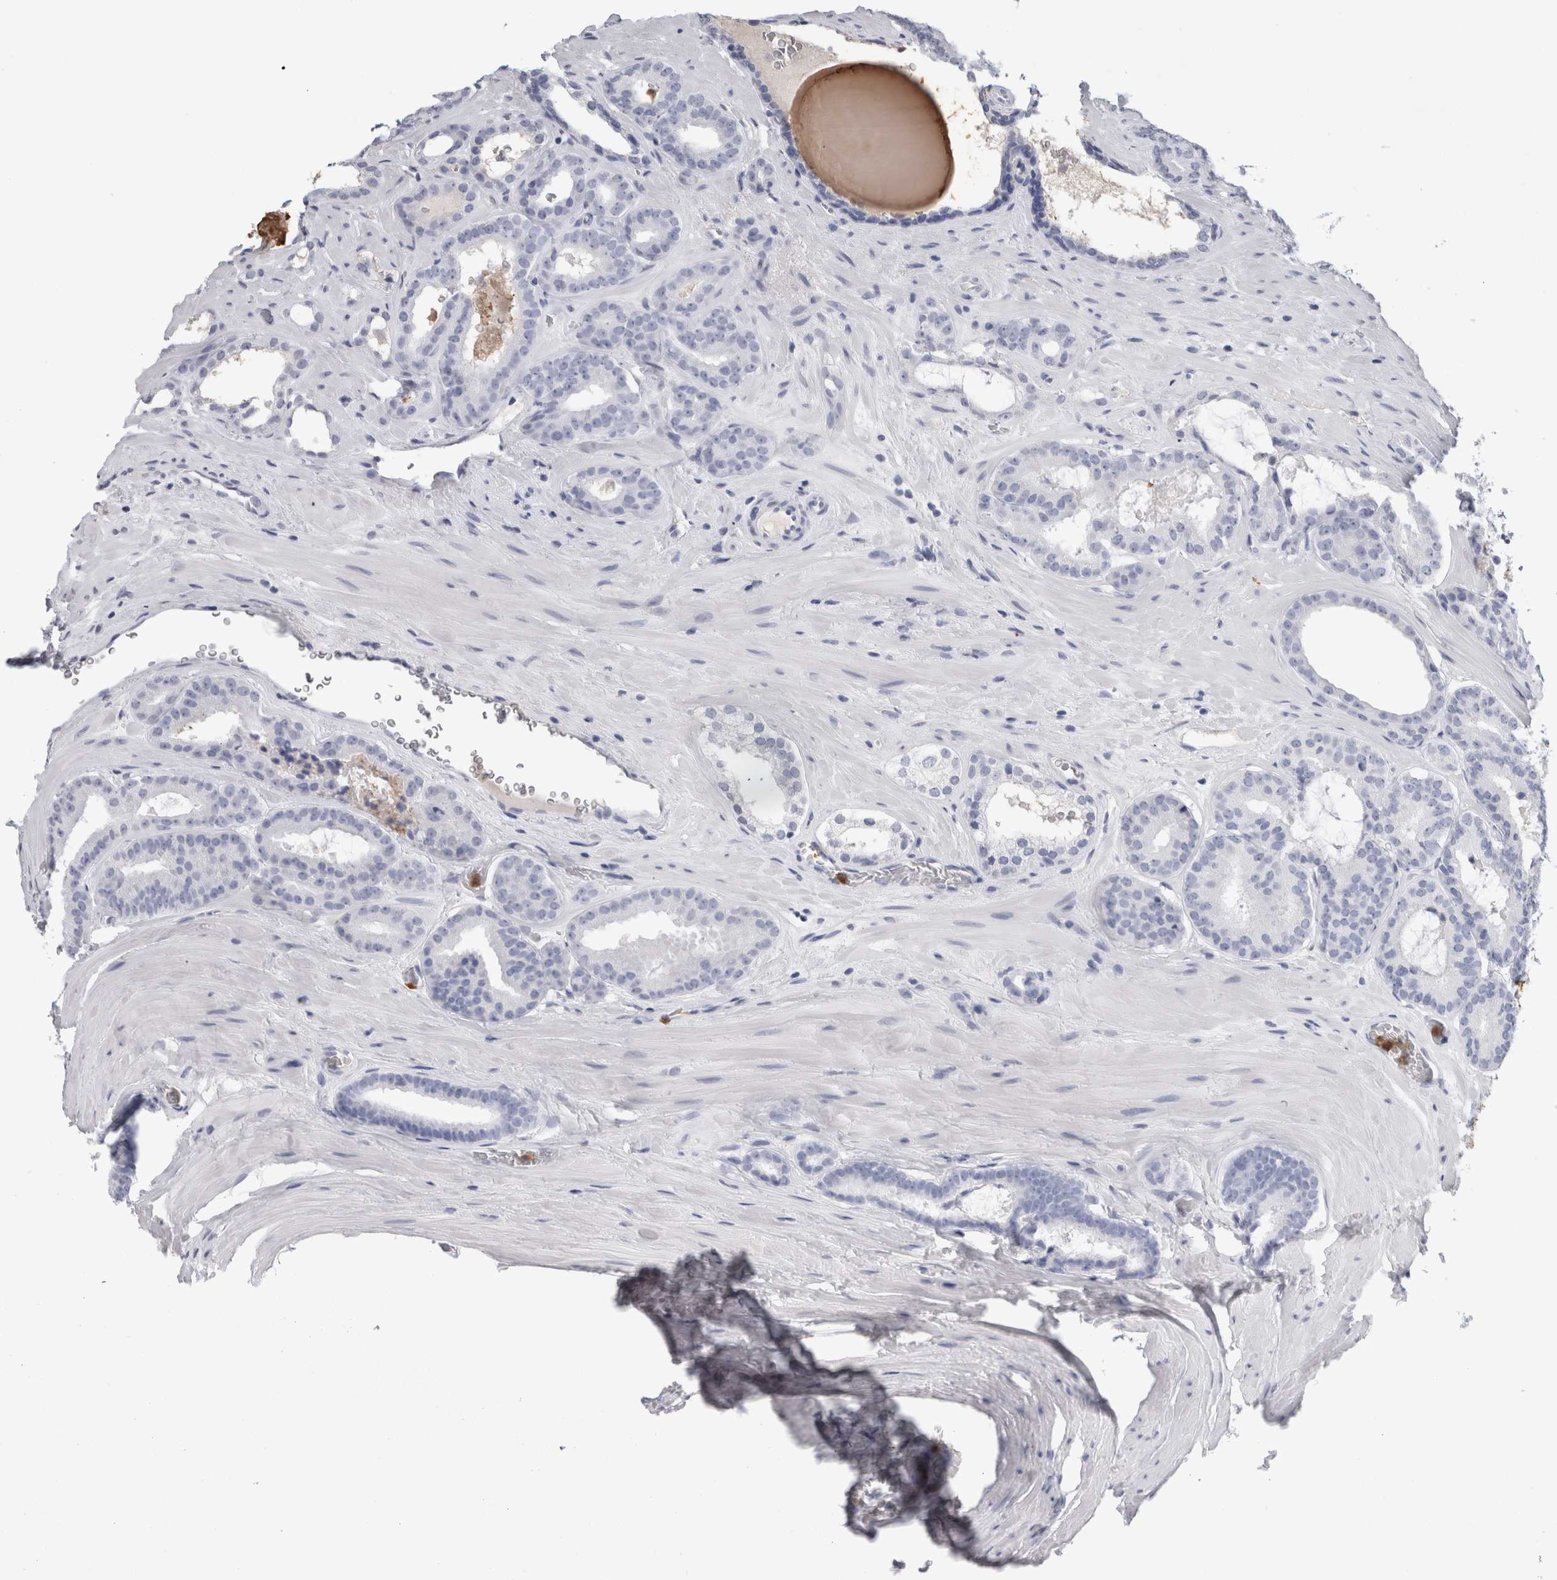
{"staining": {"intensity": "negative", "quantity": "none", "location": "none"}, "tissue": "prostate cancer", "cell_type": "Tumor cells", "image_type": "cancer", "snomed": [{"axis": "morphology", "description": "Adenocarcinoma, High grade"}, {"axis": "topography", "description": "Prostate"}], "caption": "IHC photomicrograph of prostate cancer (adenocarcinoma (high-grade)) stained for a protein (brown), which exhibits no expression in tumor cells.", "gene": "S100A12", "patient": {"sex": "male", "age": 60}}